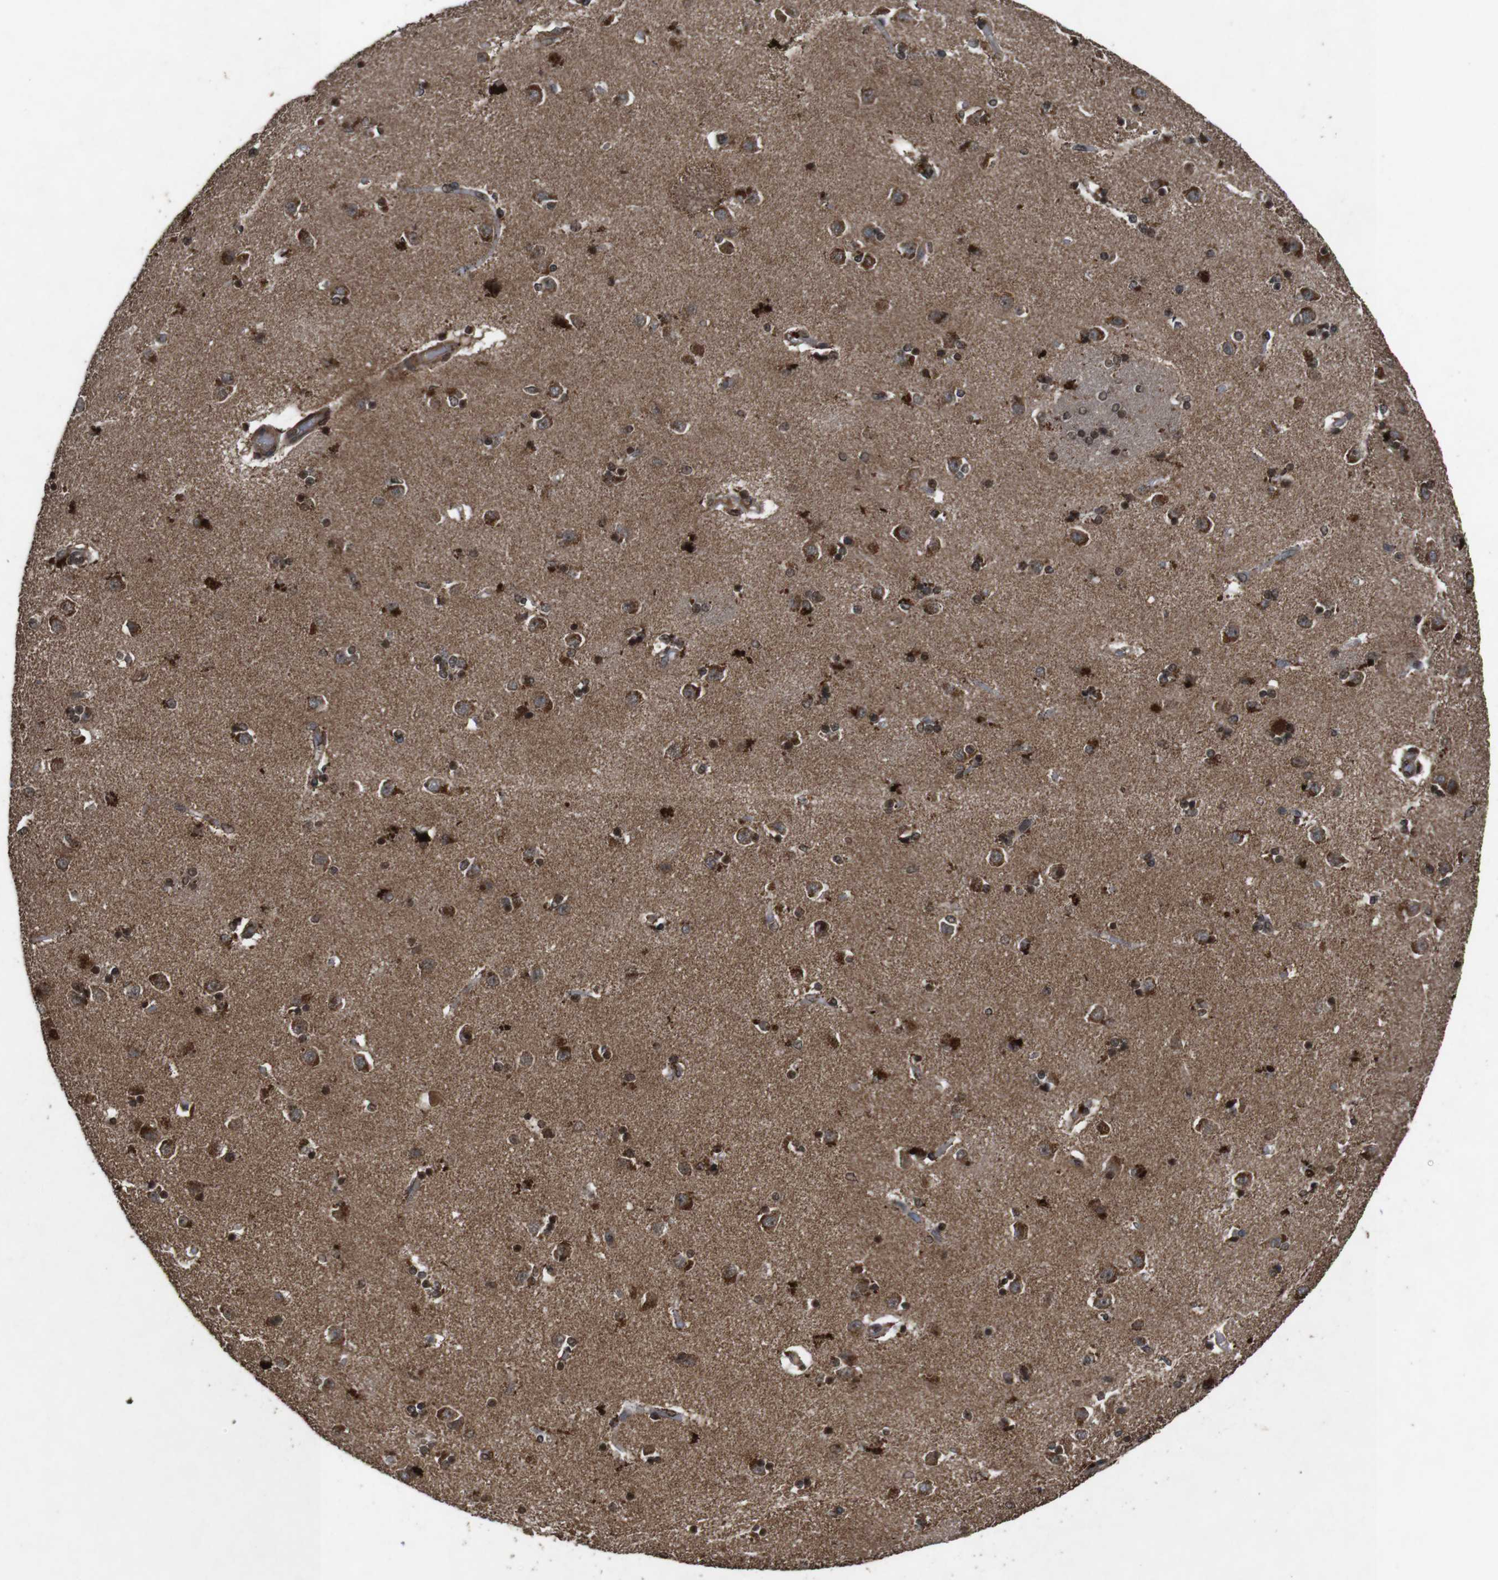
{"staining": {"intensity": "moderate", "quantity": "<25%", "location": "nuclear"}, "tissue": "caudate", "cell_type": "Glial cells", "image_type": "normal", "snomed": [{"axis": "morphology", "description": "Normal tissue, NOS"}, {"axis": "topography", "description": "Lateral ventricle wall"}], "caption": "Immunohistochemistry photomicrograph of unremarkable human caudate stained for a protein (brown), which displays low levels of moderate nuclear positivity in about <25% of glial cells.", "gene": "SORL1", "patient": {"sex": "female", "age": 54}}